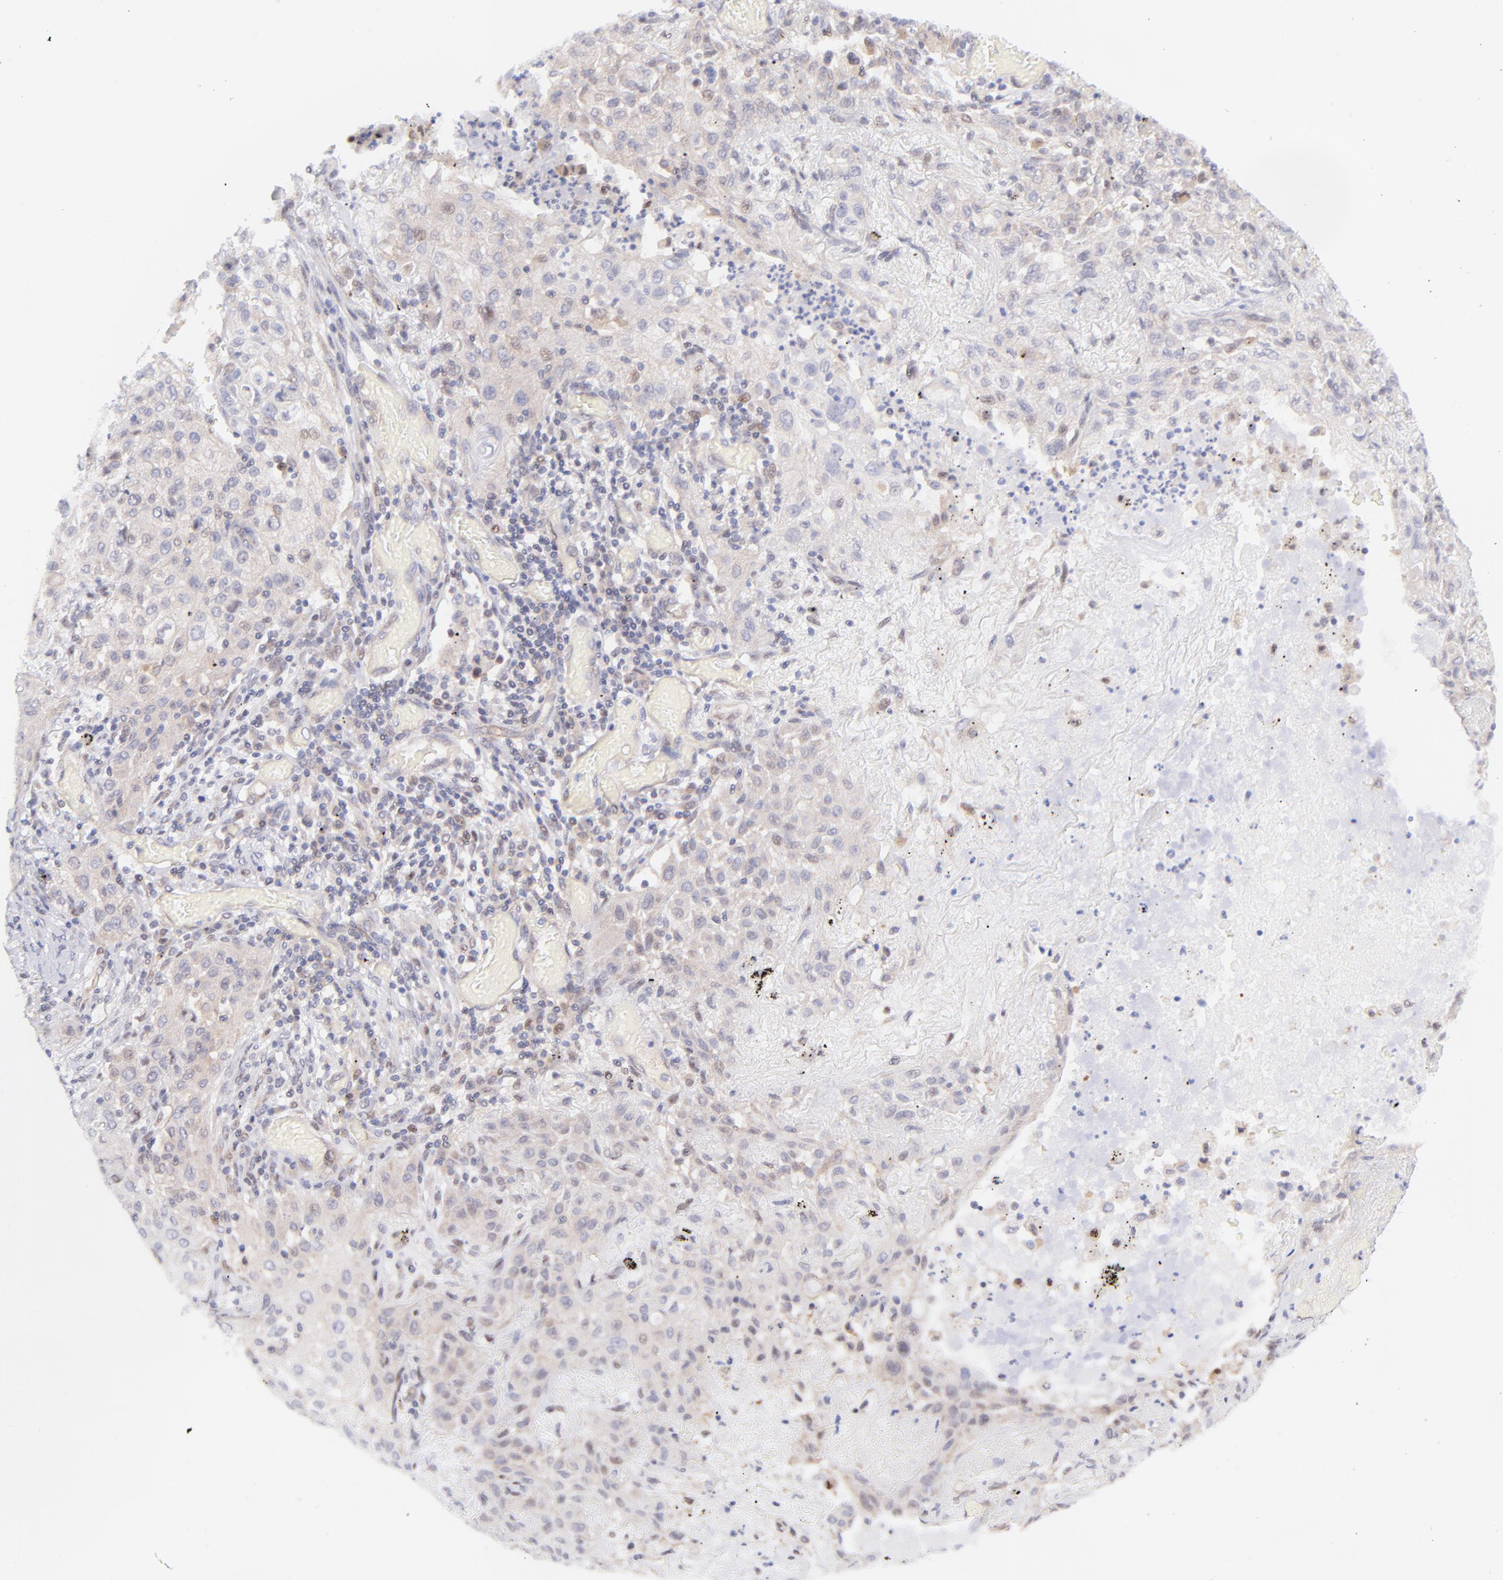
{"staining": {"intensity": "weak", "quantity": "<25%", "location": "nuclear"}, "tissue": "lung cancer", "cell_type": "Tumor cells", "image_type": "cancer", "snomed": [{"axis": "morphology", "description": "Squamous cell carcinoma, NOS"}, {"axis": "topography", "description": "Lung"}], "caption": "IHC image of neoplastic tissue: lung squamous cell carcinoma stained with DAB reveals no significant protein expression in tumor cells.", "gene": "PBDC1", "patient": {"sex": "female", "age": 47}}